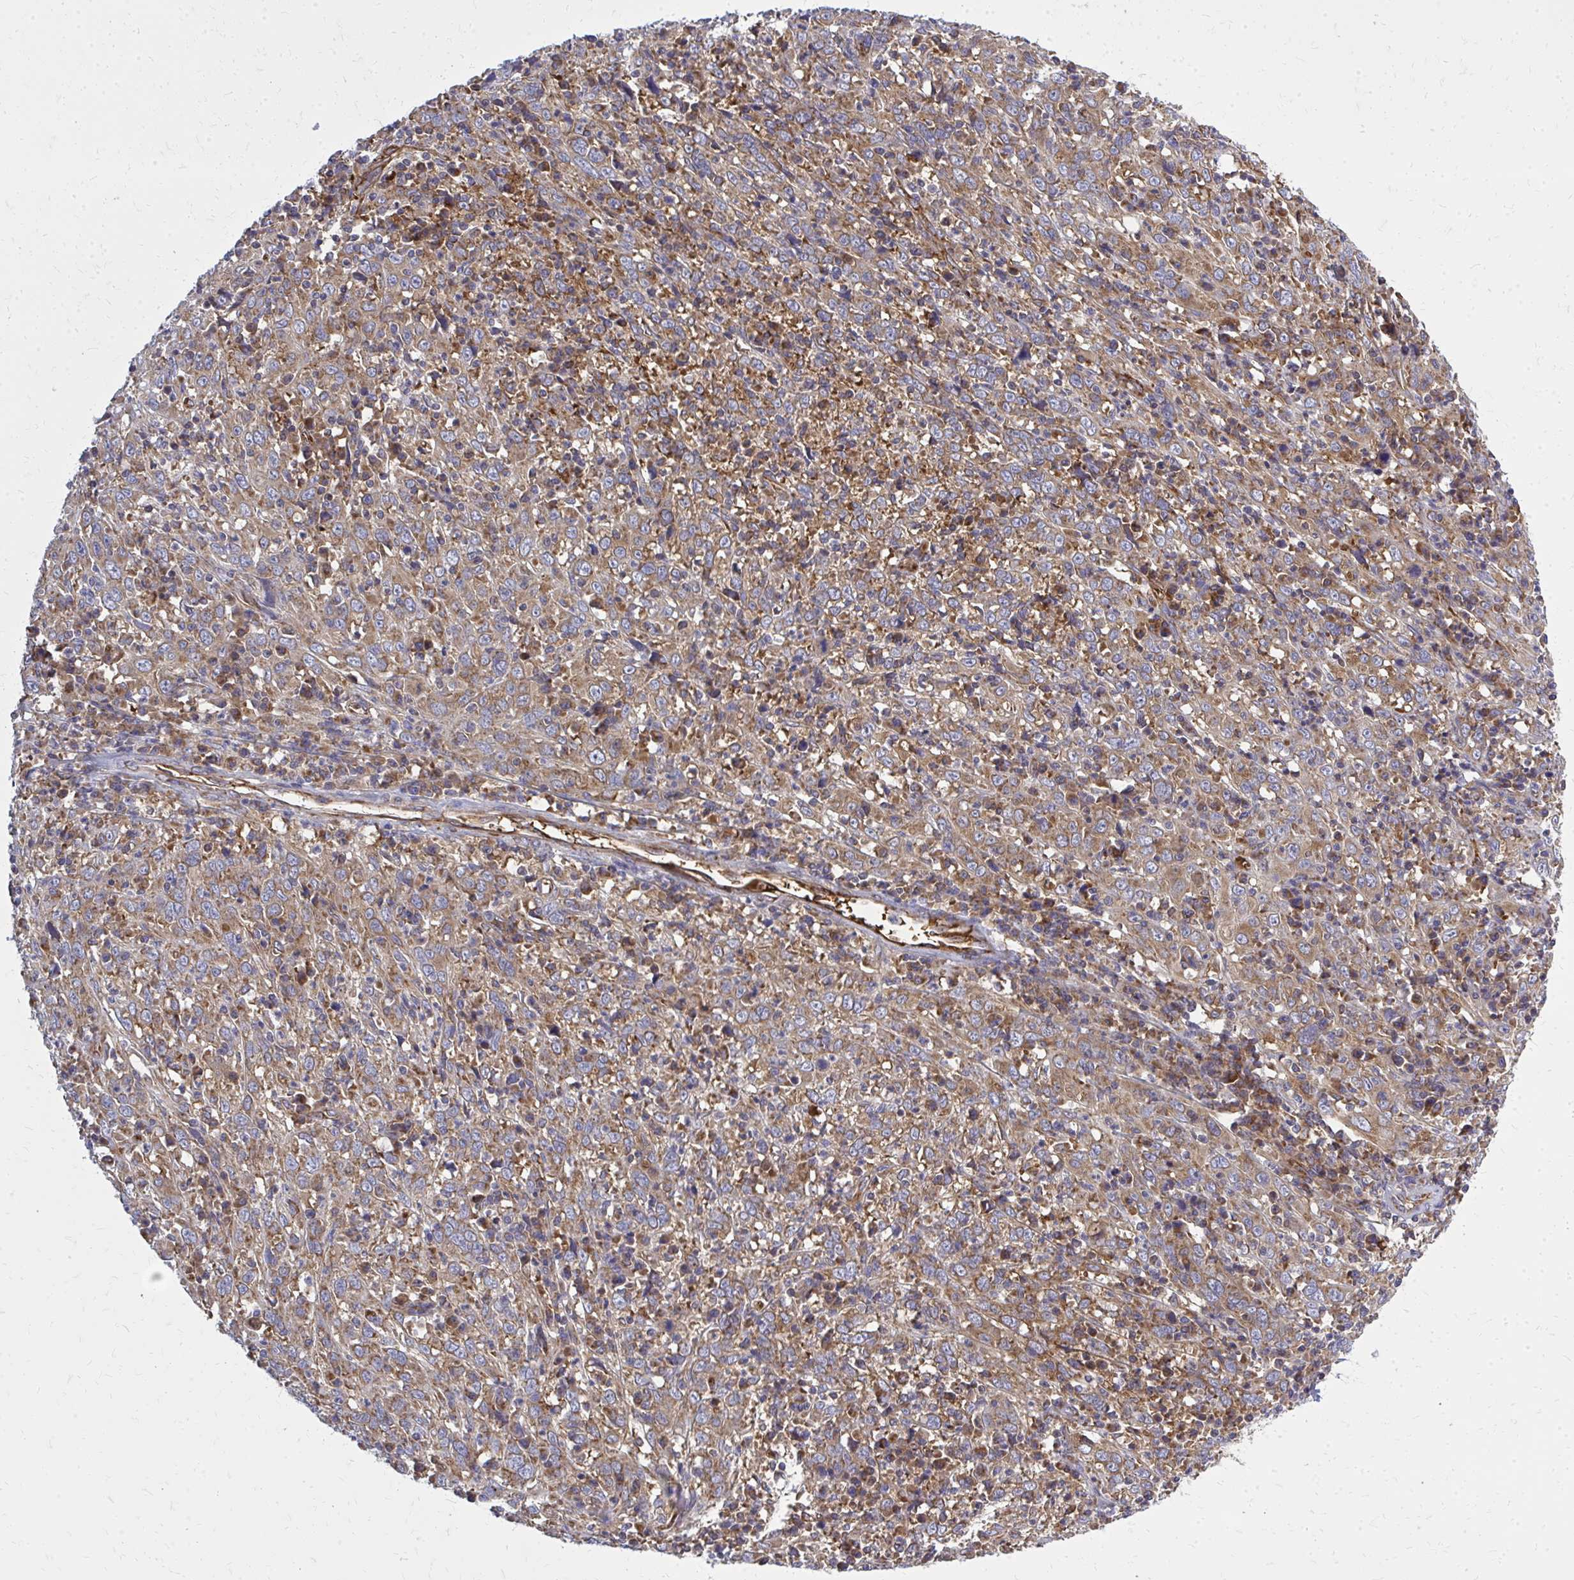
{"staining": {"intensity": "moderate", "quantity": ">75%", "location": "cytoplasmic/membranous"}, "tissue": "cervical cancer", "cell_type": "Tumor cells", "image_type": "cancer", "snomed": [{"axis": "morphology", "description": "Squamous cell carcinoma, NOS"}, {"axis": "topography", "description": "Cervix"}], "caption": "DAB immunohistochemical staining of human cervical cancer shows moderate cytoplasmic/membranous protein staining in approximately >75% of tumor cells. The staining was performed using DAB, with brown indicating positive protein expression. Nuclei are stained blue with hematoxylin.", "gene": "PDK4", "patient": {"sex": "female", "age": 46}}